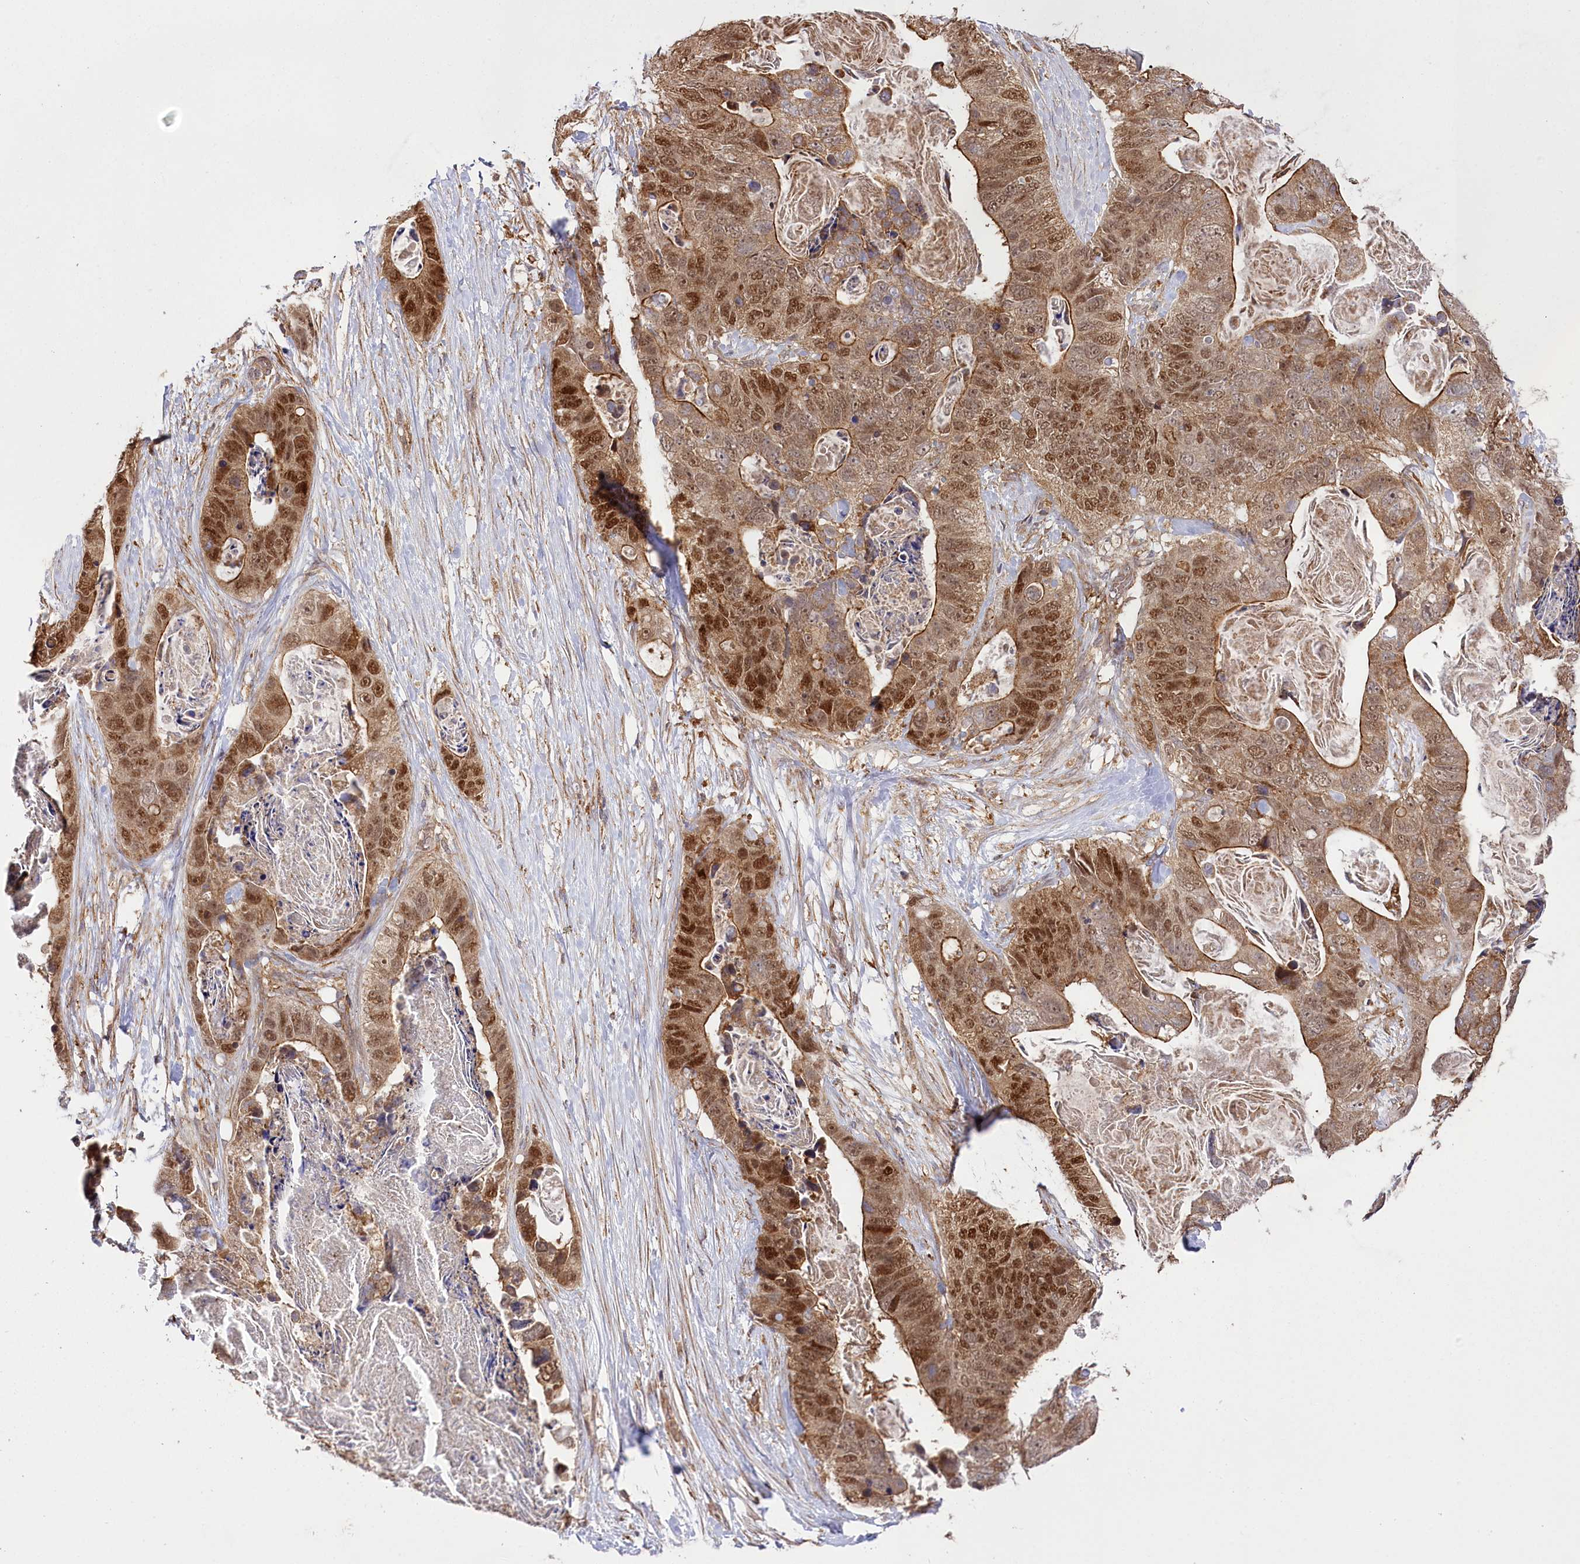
{"staining": {"intensity": "moderate", "quantity": ">75%", "location": "cytoplasmic/membranous,nuclear"}, "tissue": "stomach cancer", "cell_type": "Tumor cells", "image_type": "cancer", "snomed": [{"axis": "morphology", "description": "Adenocarcinoma, NOS"}, {"axis": "topography", "description": "Stomach"}], "caption": "High-magnification brightfield microscopy of stomach cancer stained with DAB (brown) and counterstained with hematoxylin (blue). tumor cells exhibit moderate cytoplasmic/membranous and nuclear expression is seen in about>75% of cells.", "gene": "CCDC91", "patient": {"sex": "female", "age": 89}}